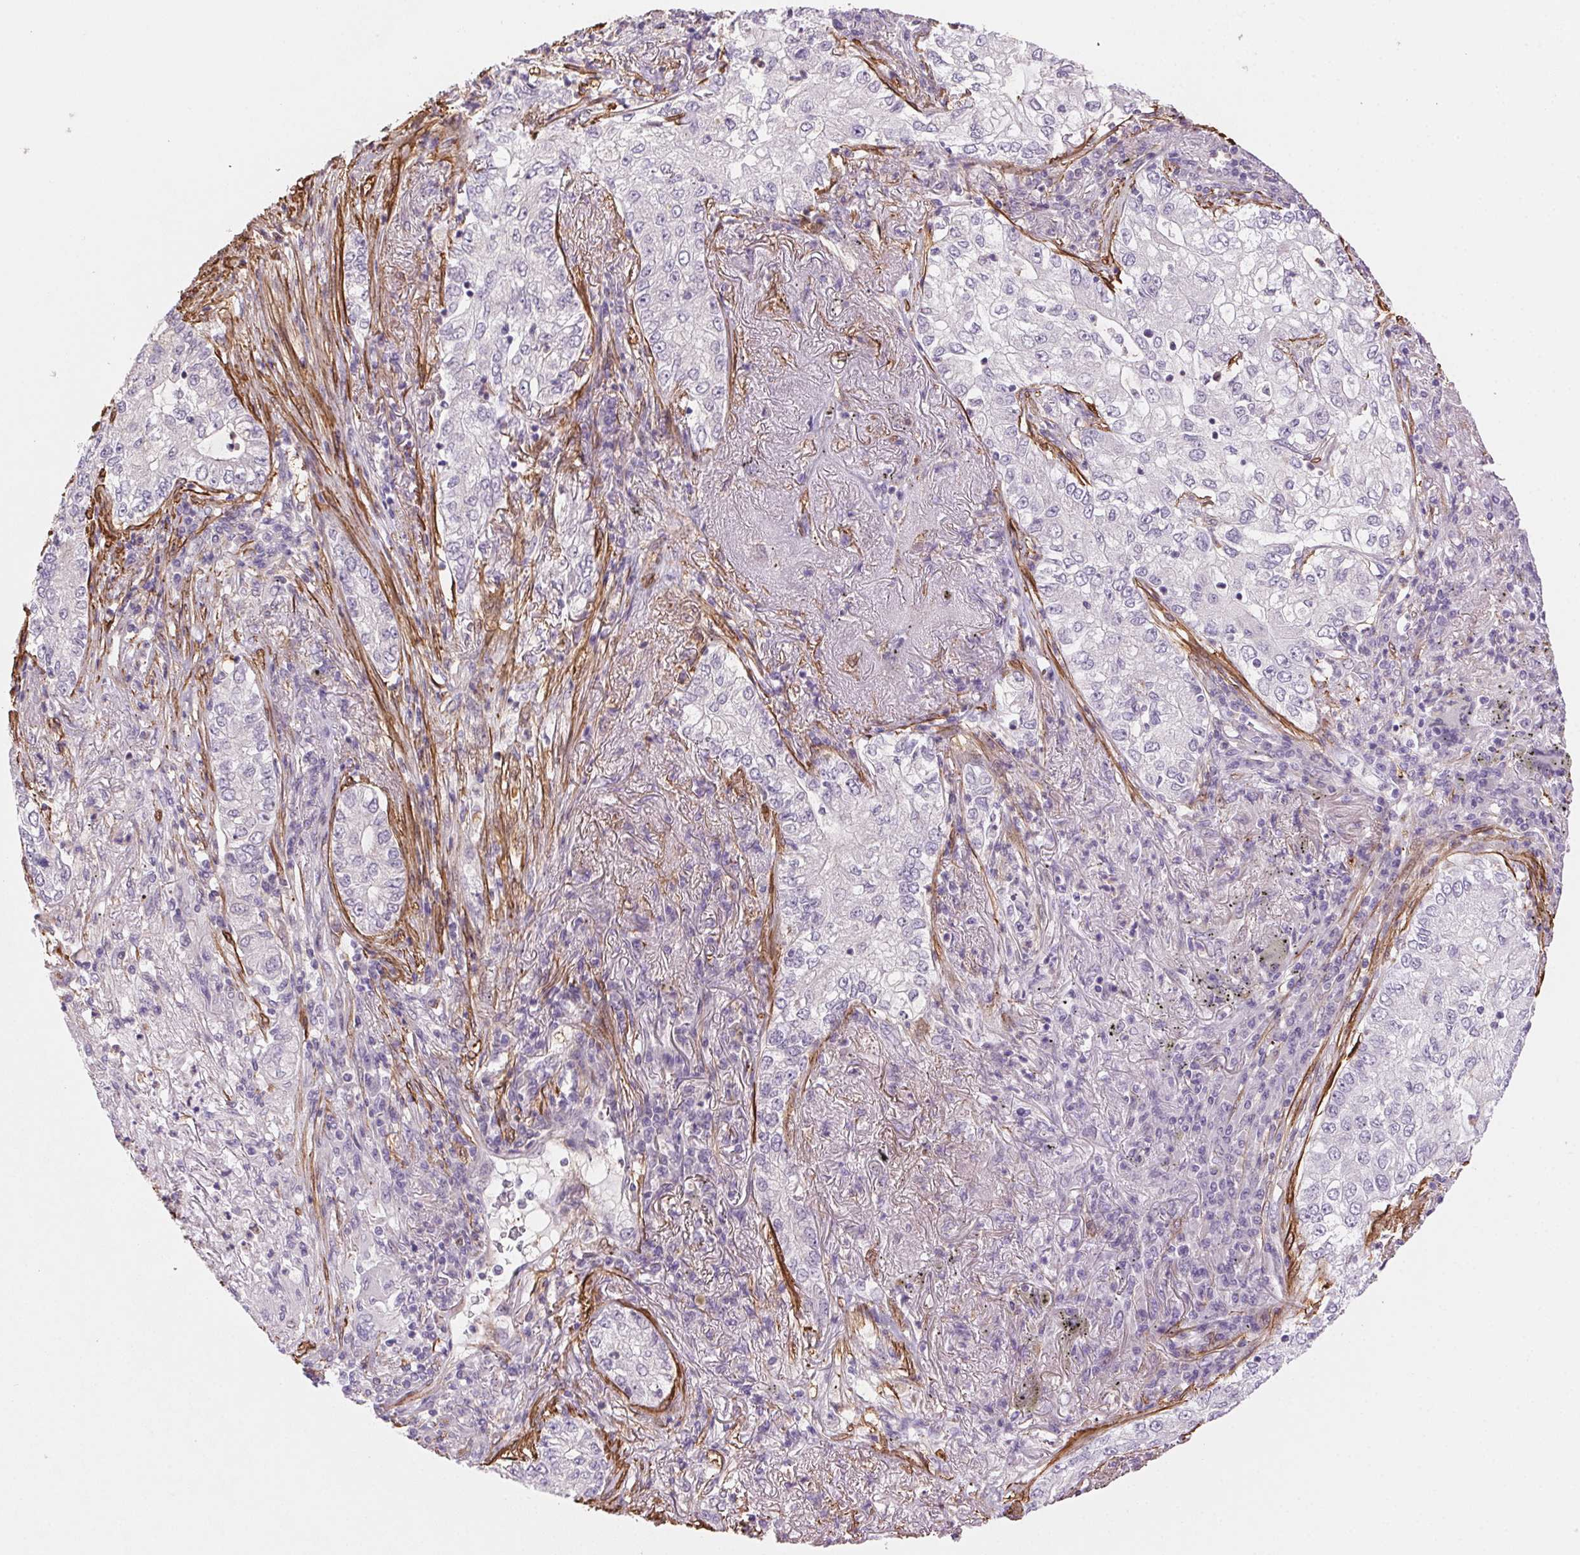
{"staining": {"intensity": "negative", "quantity": "none", "location": "none"}, "tissue": "lung cancer", "cell_type": "Tumor cells", "image_type": "cancer", "snomed": [{"axis": "morphology", "description": "Adenocarcinoma, NOS"}, {"axis": "topography", "description": "Lung"}], "caption": "IHC of human adenocarcinoma (lung) reveals no staining in tumor cells.", "gene": "GPX8", "patient": {"sex": "female", "age": 73}}